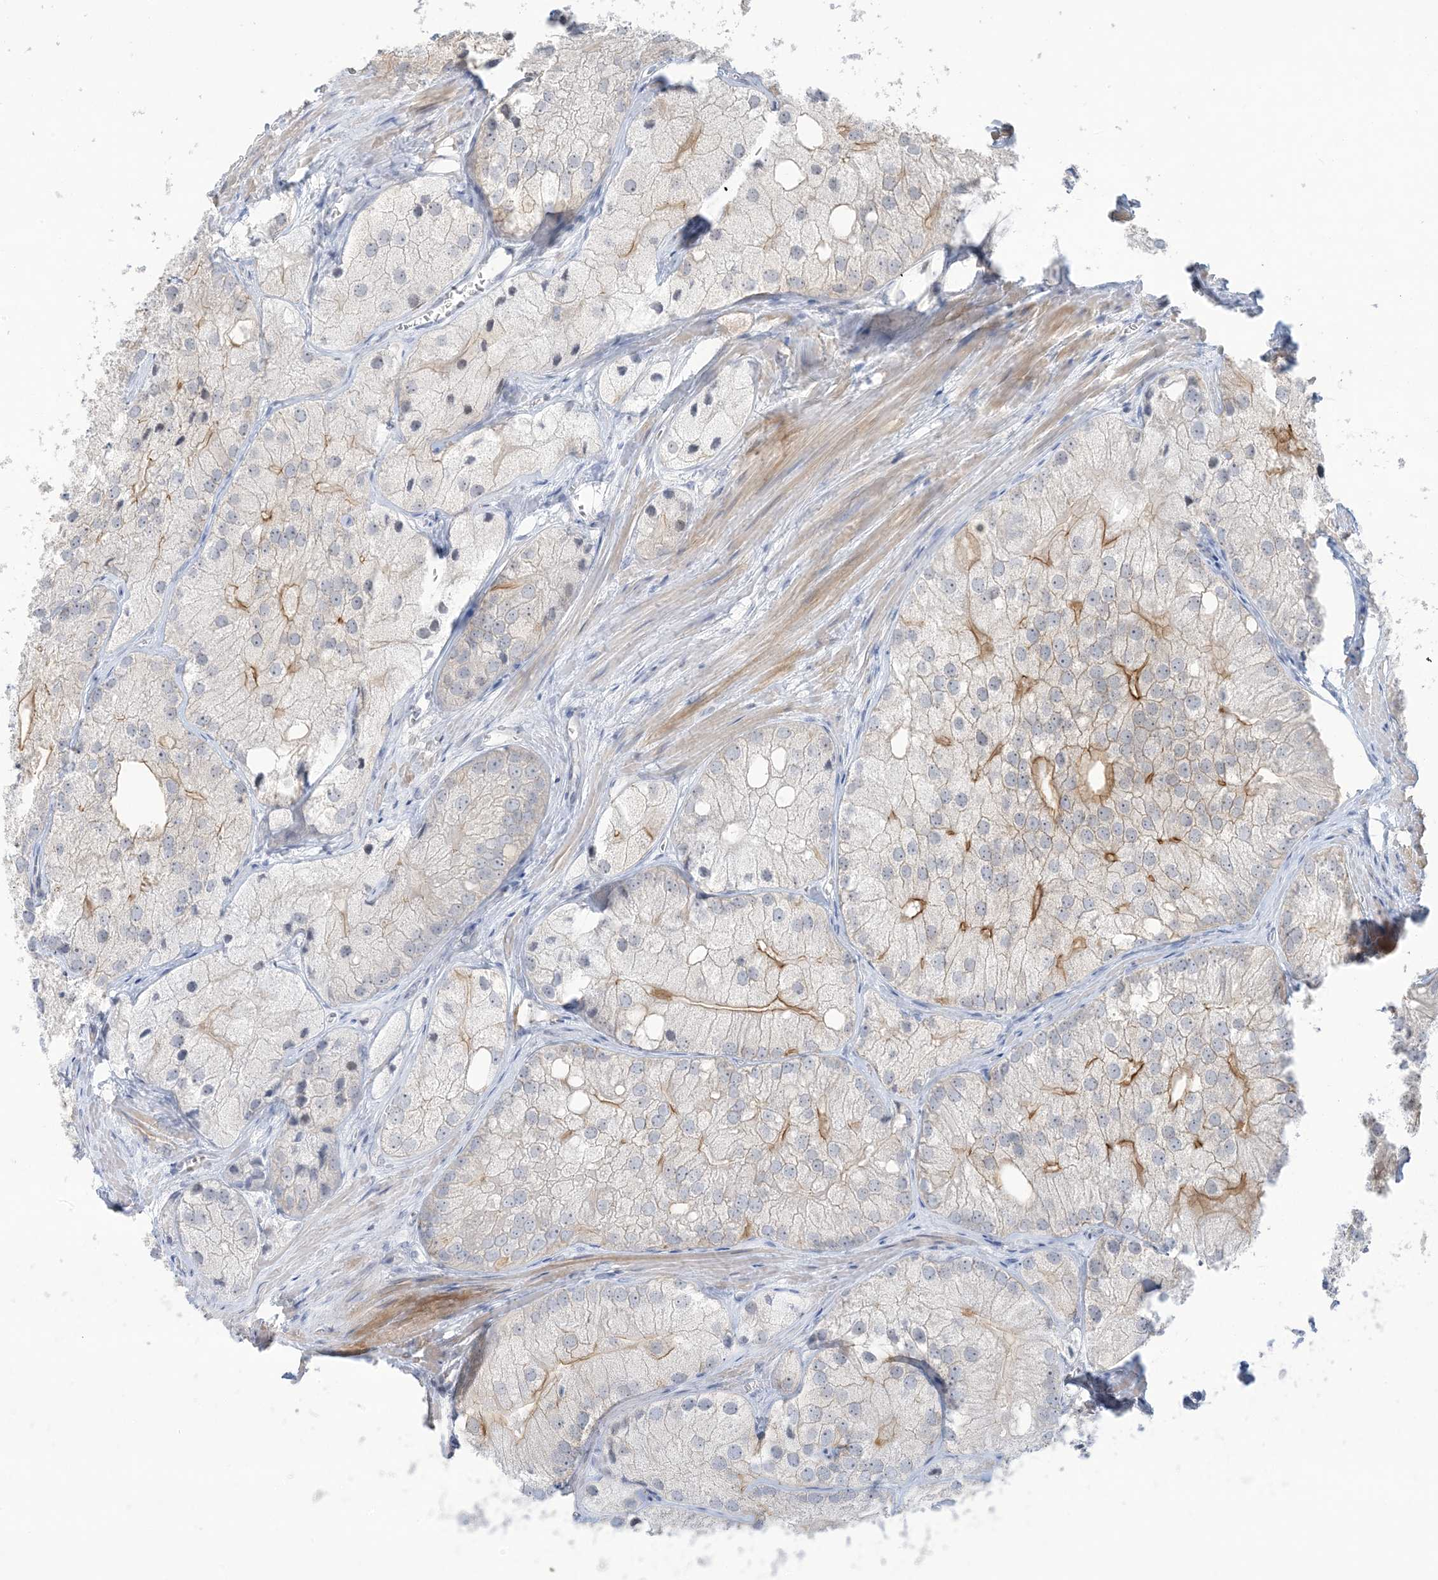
{"staining": {"intensity": "moderate", "quantity": "<25%", "location": "cytoplasmic/membranous"}, "tissue": "prostate cancer", "cell_type": "Tumor cells", "image_type": "cancer", "snomed": [{"axis": "morphology", "description": "Adenocarcinoma, Low grade"}, {"axis": "topography", "description": "Prostate"}], "caption": "IHC histopathology image of neoplastic tissue: prostate cancer (low-grade adenocarcinoma) stained using immunohistochemistry (IHC) reveals low levels of moderate protein expression localized specifically in the cytoplasmic/membranous of tumor cells, appearing as a cytoplasmic/membranous brown color.", "gene": "IL36B", "patient": {"sex": "male", "age": 69}}